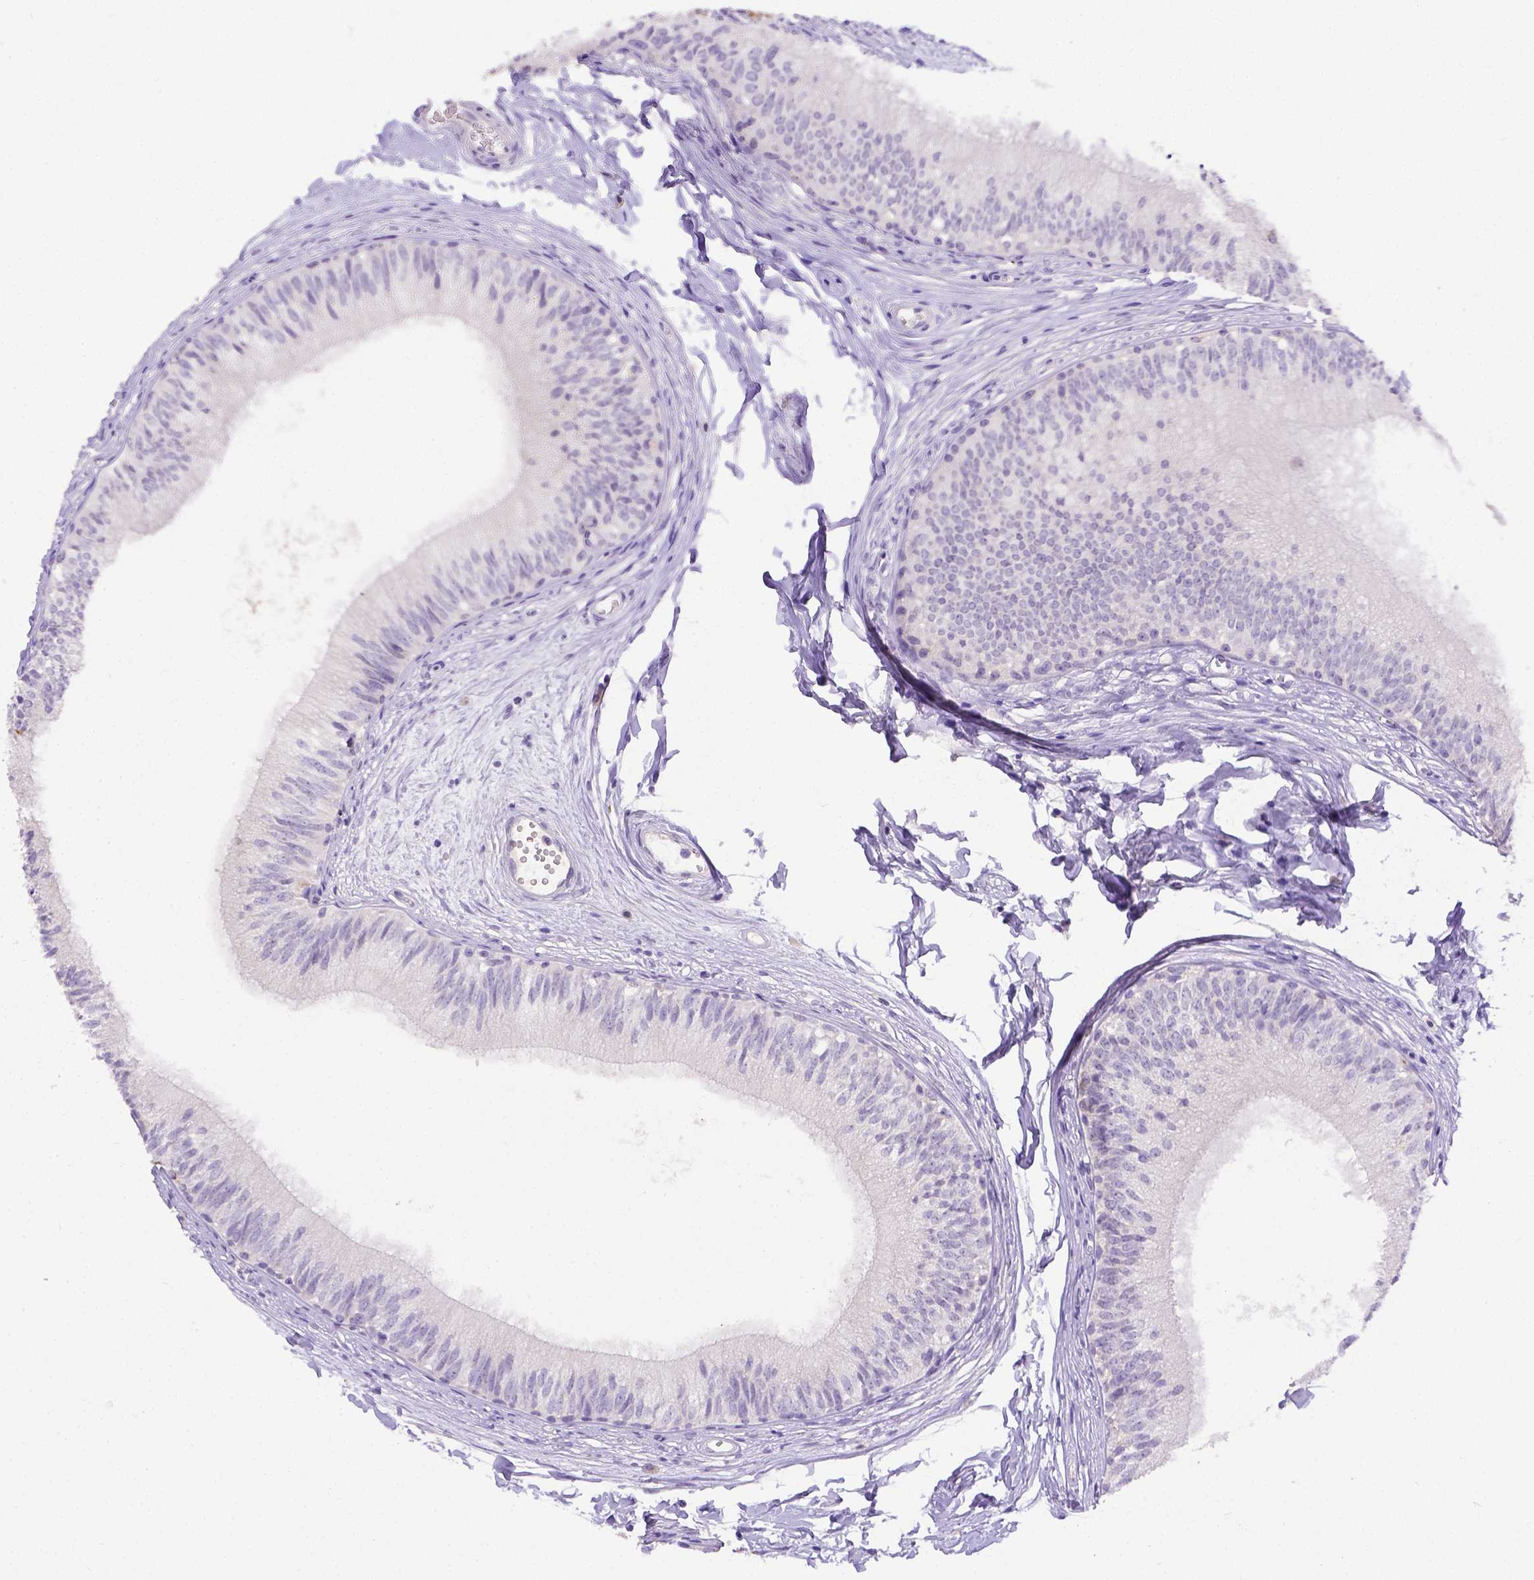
{"staining": {"intensity": "negative", "quantity": "none", "location": "none"}, "tissue": "epididymis", "cell_type": "Glandular cells", "image_type": "normal", "snomed": [{"axis": "morphology", "description": "Normal tissue, NOS"}, {"axis": "topography", "description": "Epididymis"}], "caption": "Human epididymis stained for a protein using IHC displays no positivity in glandular cells.", "gene": "B3GAT1", "patient": {"sex": "male", "age": 29}}